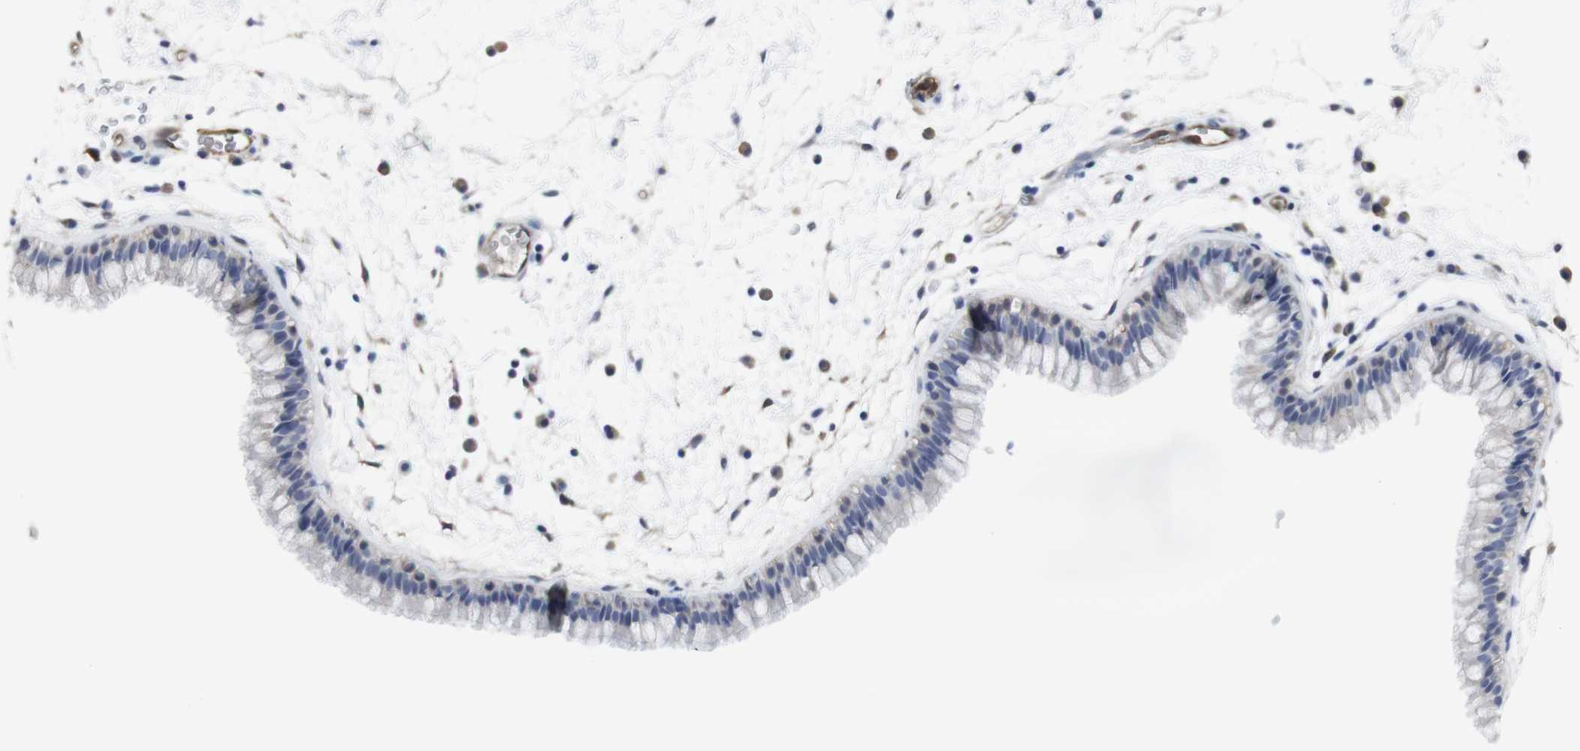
{"staining": {"intensity": "negative", "quantity": "none", "location": "none"}, "tissue": "nasopharynx", "cell_type": "Respiratory epithelial cells", "image_type": "normal", "snomed": [{"axis": "morphology", "description": "Normal tissue, NOS"}, {"axis": "morphology", "description": "Inflammation, NOS"}, {"axis": "topography", "description": "Nasopharynx"}], "caption": "A high-resolution micrograph shows immunohistochemistry staining of unremarkable nasopharynx, which shows no significant expression in respiratory epithelial cells. Brightfield microscopy of IHC stained with DAB (brown) and hematoxylin (blue), captured at high magnification.", "gene": "SNCG", "patient": {"sex": "male", "age": 48}}